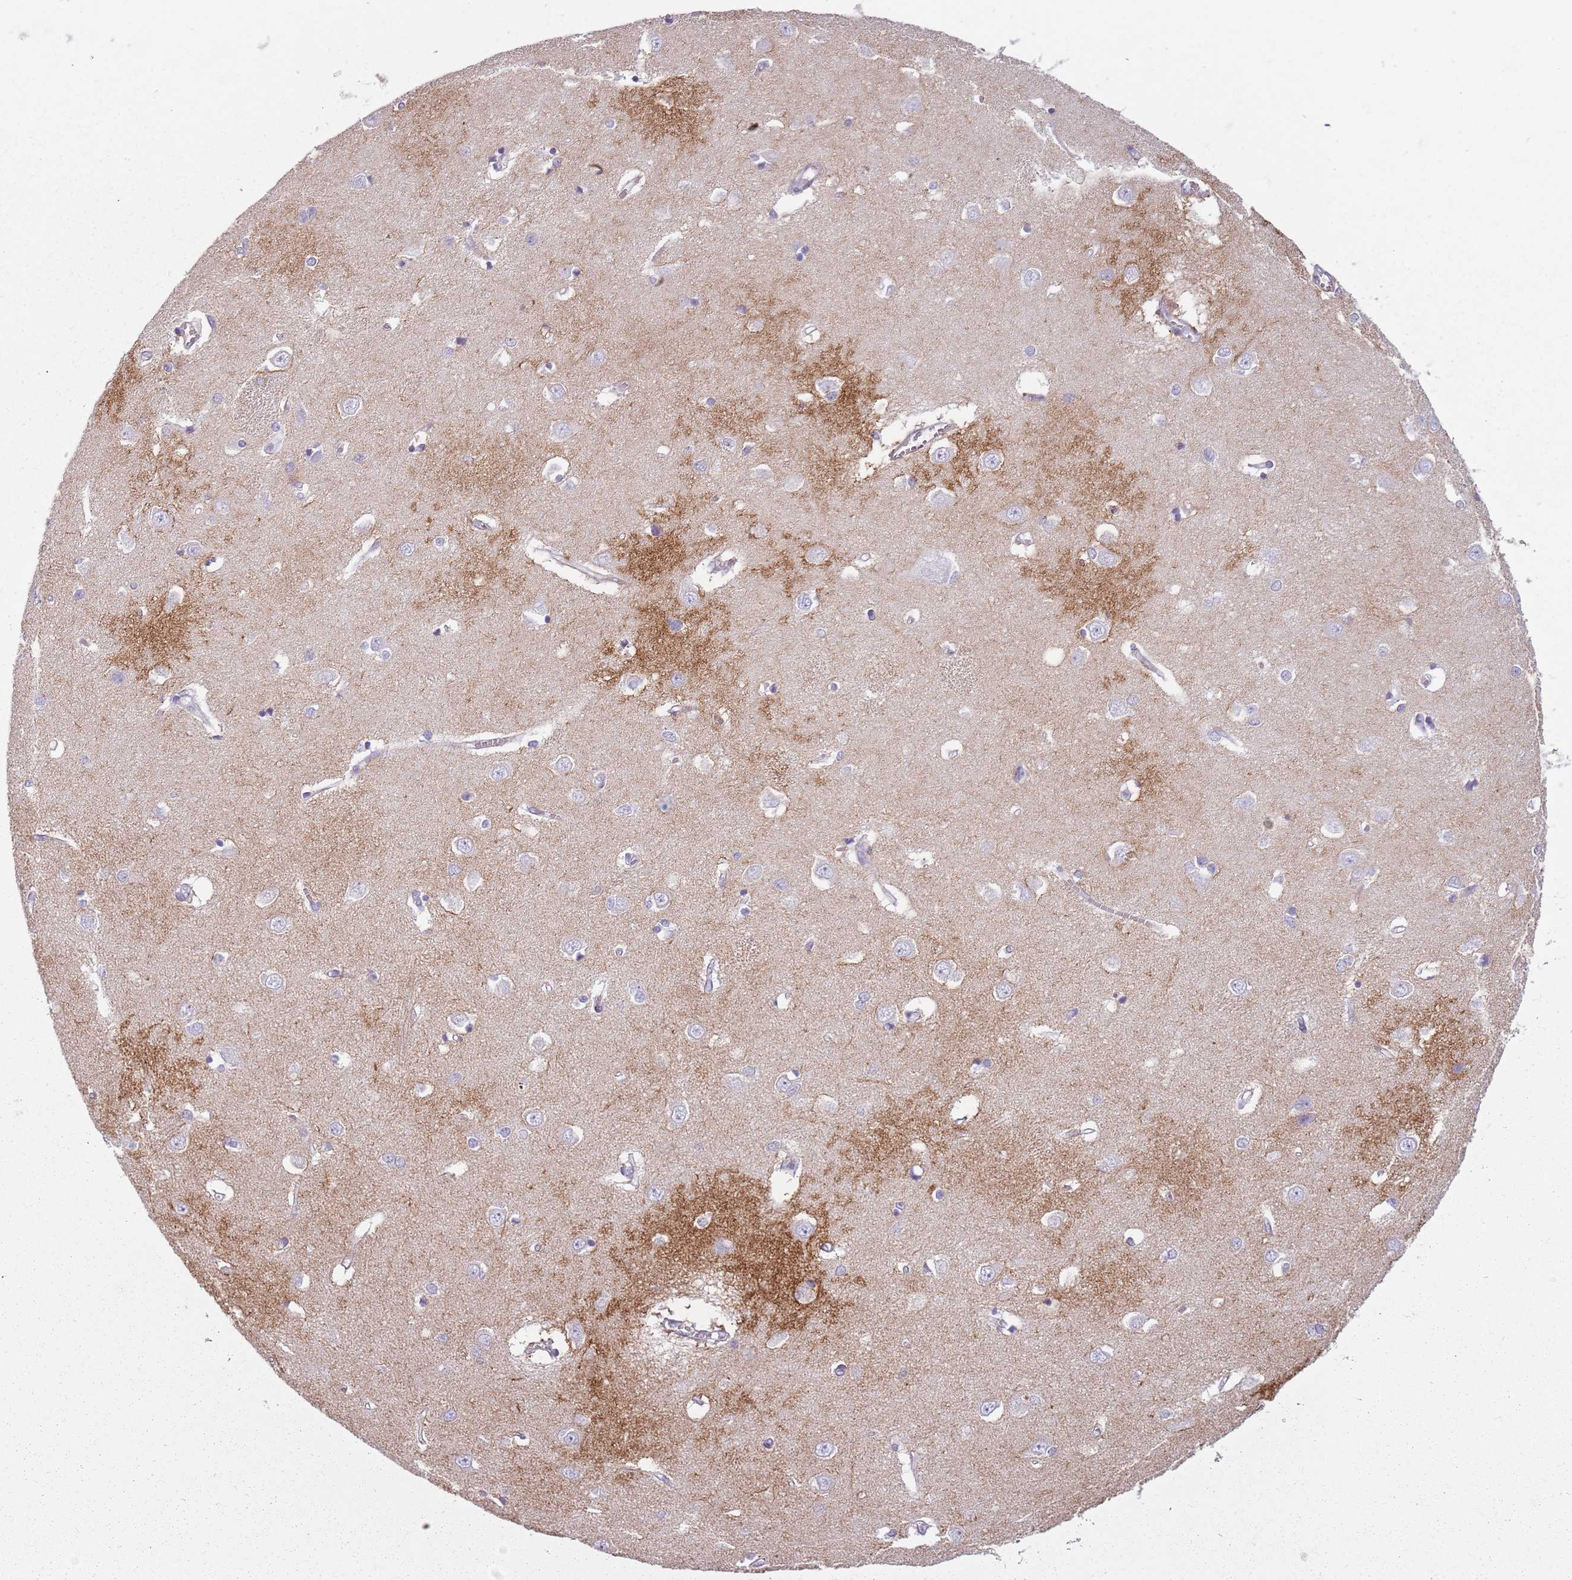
{"staining": {"intensity": "negative", "quantity": "none", "location": "none"}, "tissue": "caudate", "cell_type": "Glial cells", "image_type": "normal", "snomed": [{"axis": "morphology", "description": "Normal tissue, NOS"}, {"axis": "topography", "description": "Lateral ventricle wall"}], "caption": "This is an IHC photomicrograph of normal human caudate. There is no positivity in glial cells.", "gene": "PIEZO1", "patient": {"sex": "male", "age": 37}}